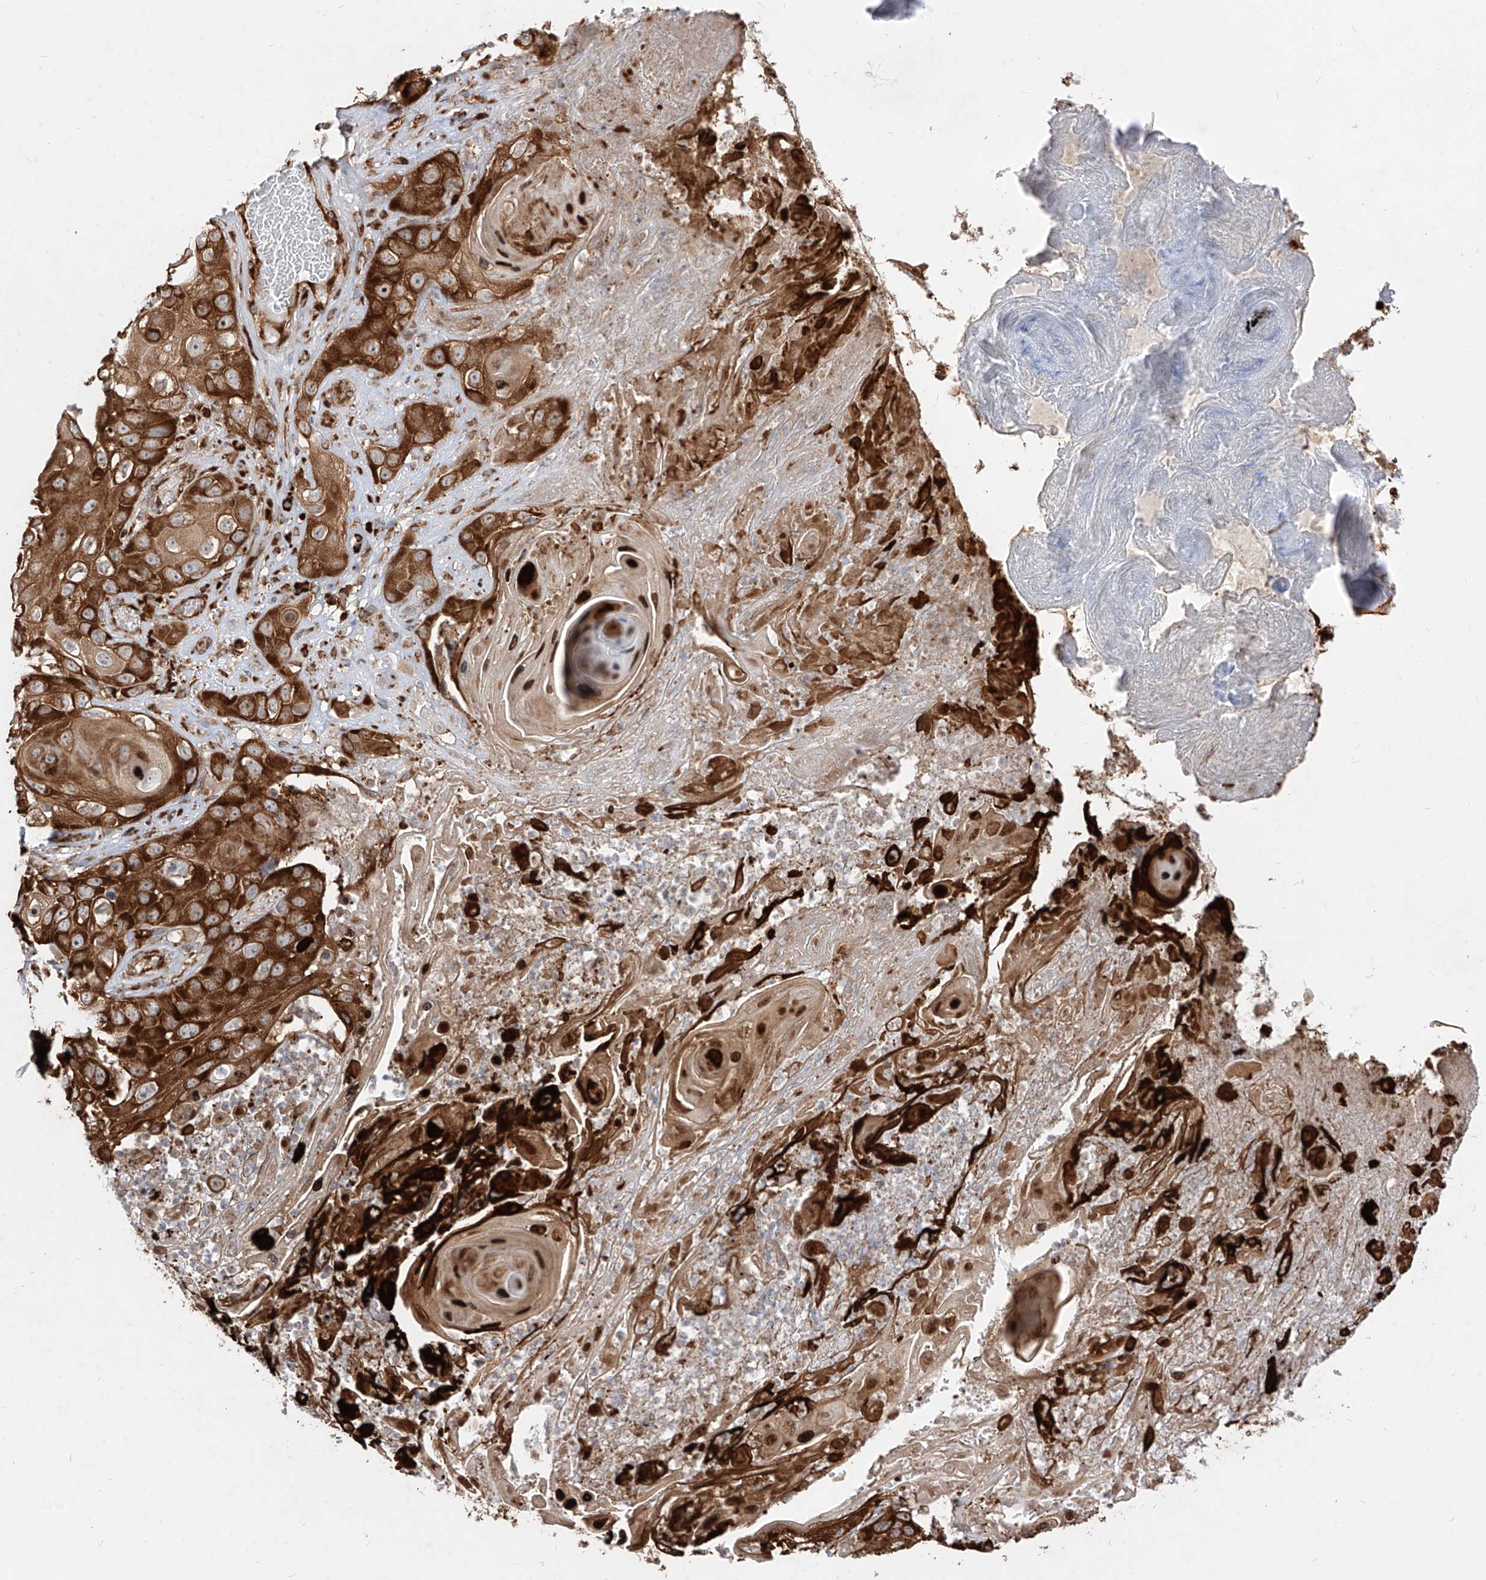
{"staining": {"intensity": "strong", "quantity": ">75%", "location": "cytoplasmic/membranous,nuclear"}, "tissue": "skin cancer", "cell_type": "Tumor cells", "image_type": "cancer", "snomed": [{"axis": "morphology", "description": "Squamous cell carcinoma, NOS"}, {"axis": "topography", "description": "Skin"}], "caption": "Immunohistochemical staining of skin cancer displays high levels of strong cytoplasmic/membranous and nuclear protein staining in about >75% of tumor cells. (DAB IHC, brown staining for protein, blue staining for nuclei).", "gene": "RPS25", "patient": {"sex": "male", "age": 55}}